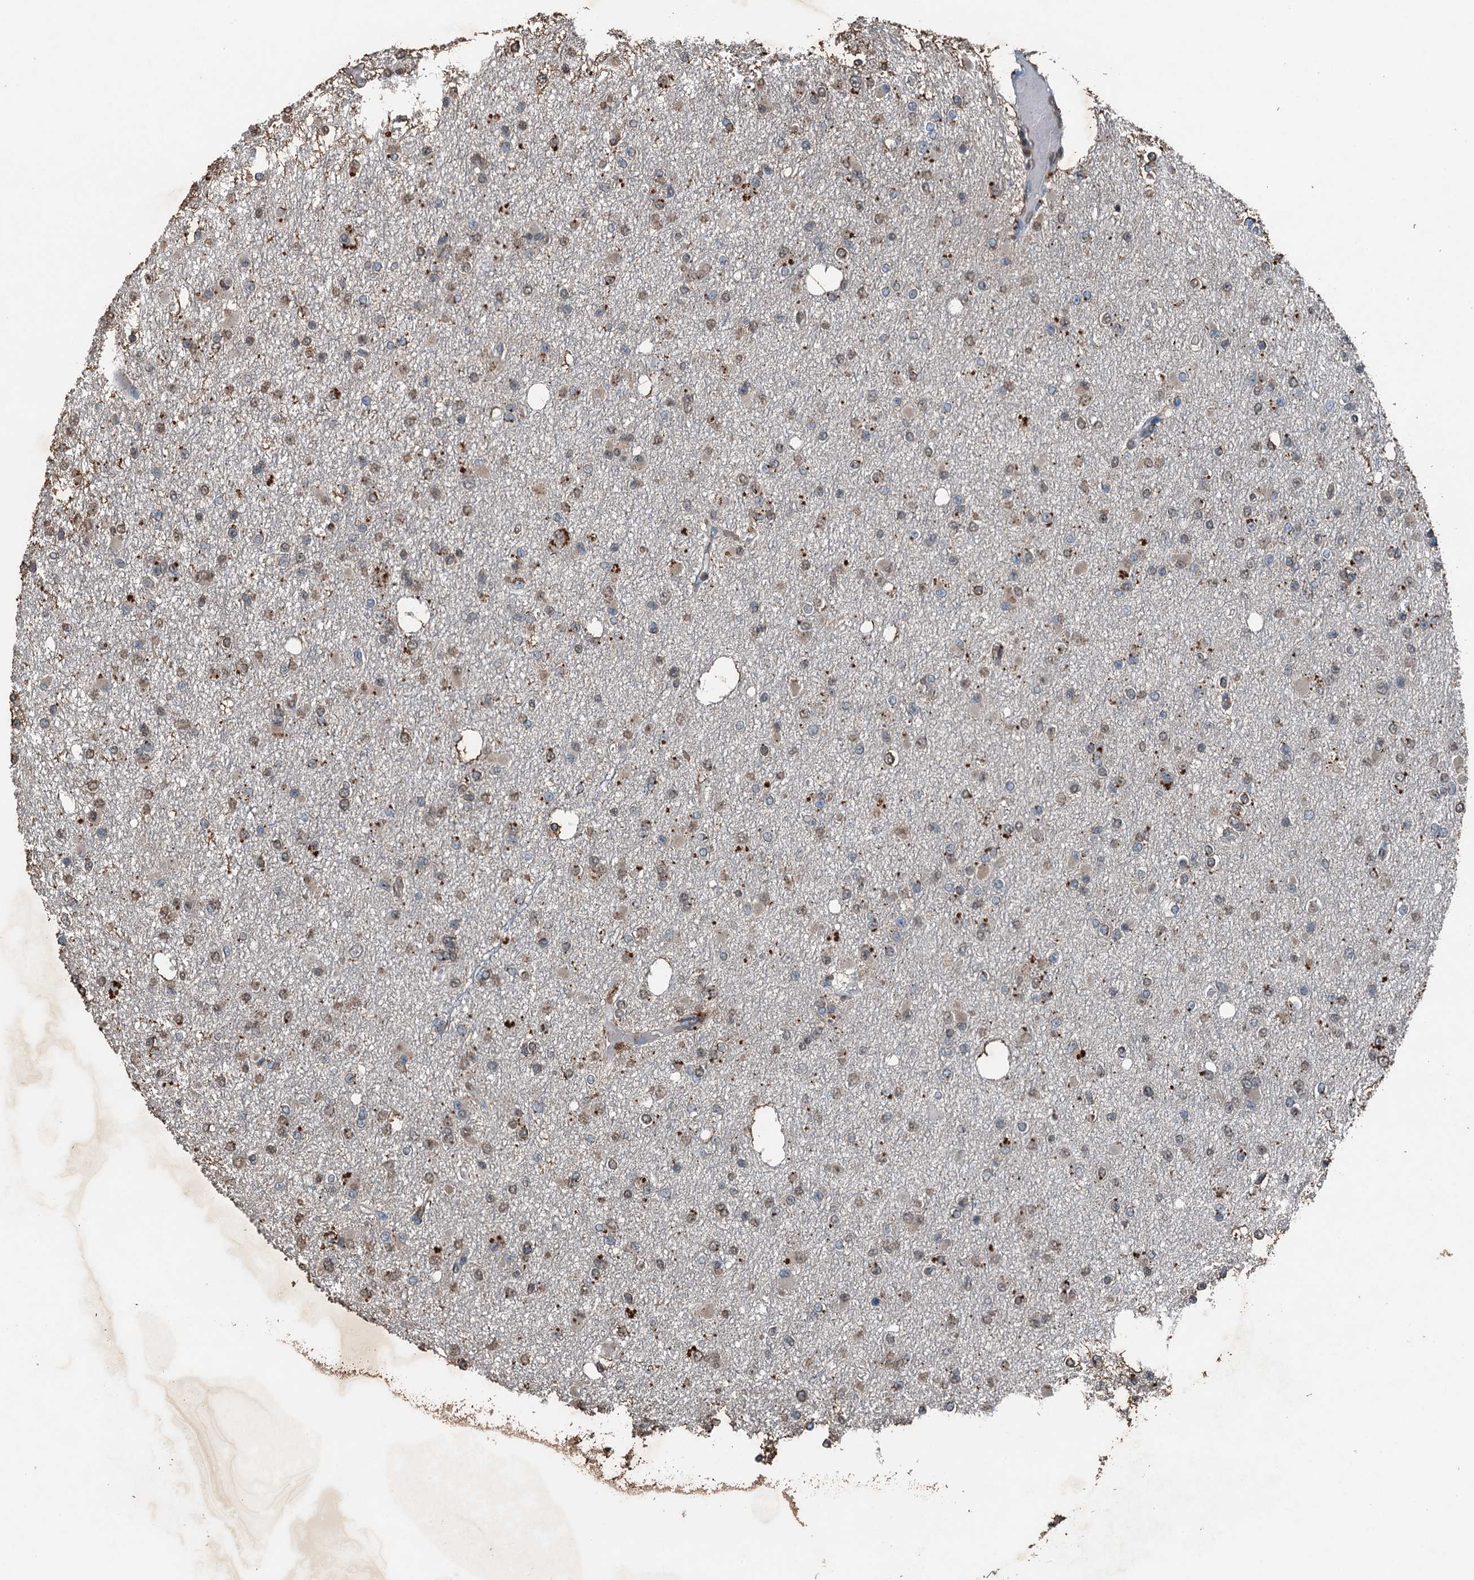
{"staining": {"intensity": "weak", "quantity": "<25%", "location": "nuclear"}, "tissue": "glioma", "cell_type": "Tumor cells", "image_type": "cancer", "snomed": [{"axis": "morphology", "description": "Glioma, malignant, Low grade"}, {"axis": "topography", "description": "Brain"}], "caption": "High power microscopy photomicrograph of an IHC photomicrograph of low-grade glioma (malignant), revealing no significant staining in tumor cells. Nuclei are stained in blue.", "gene": "TCTN1", "patient": {"sex": "female", "age": 22}}